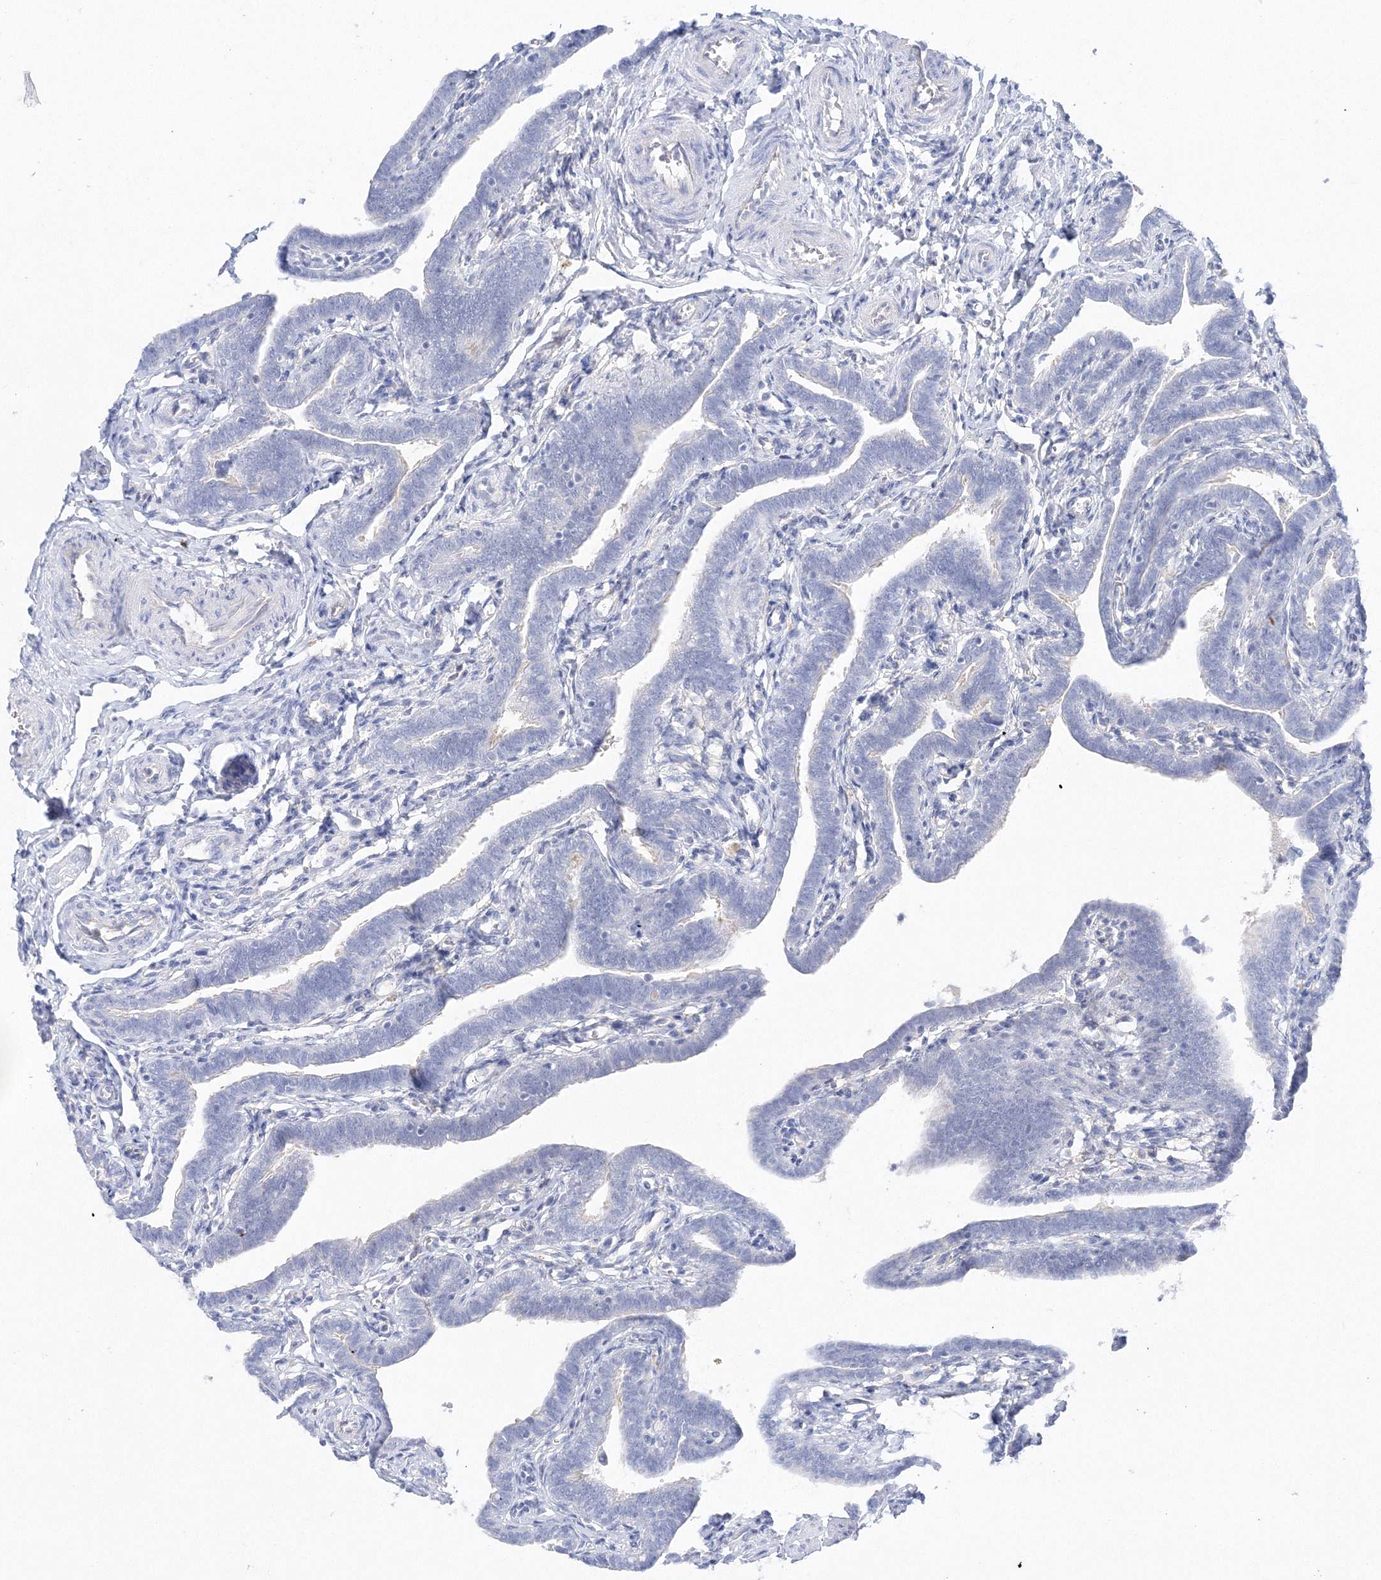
{"staining": {"intensity": "negative", "quantity": "none", "location": "none"}, "tissue": "fallopian tube", "cell_type": "Glandular cells", "image_type": "normal", "snomed": [{"axis": "morphology", "description": "Normal tissue, NOS"}, {"axis": "topography", "description": "Fallopian tube"}], "caption": "This is an IHC image of normal fallopian tube. There is no expression in glandular cells.", "gene": "HMGCS1", "patient": {"sex": "female", "age": 36}}